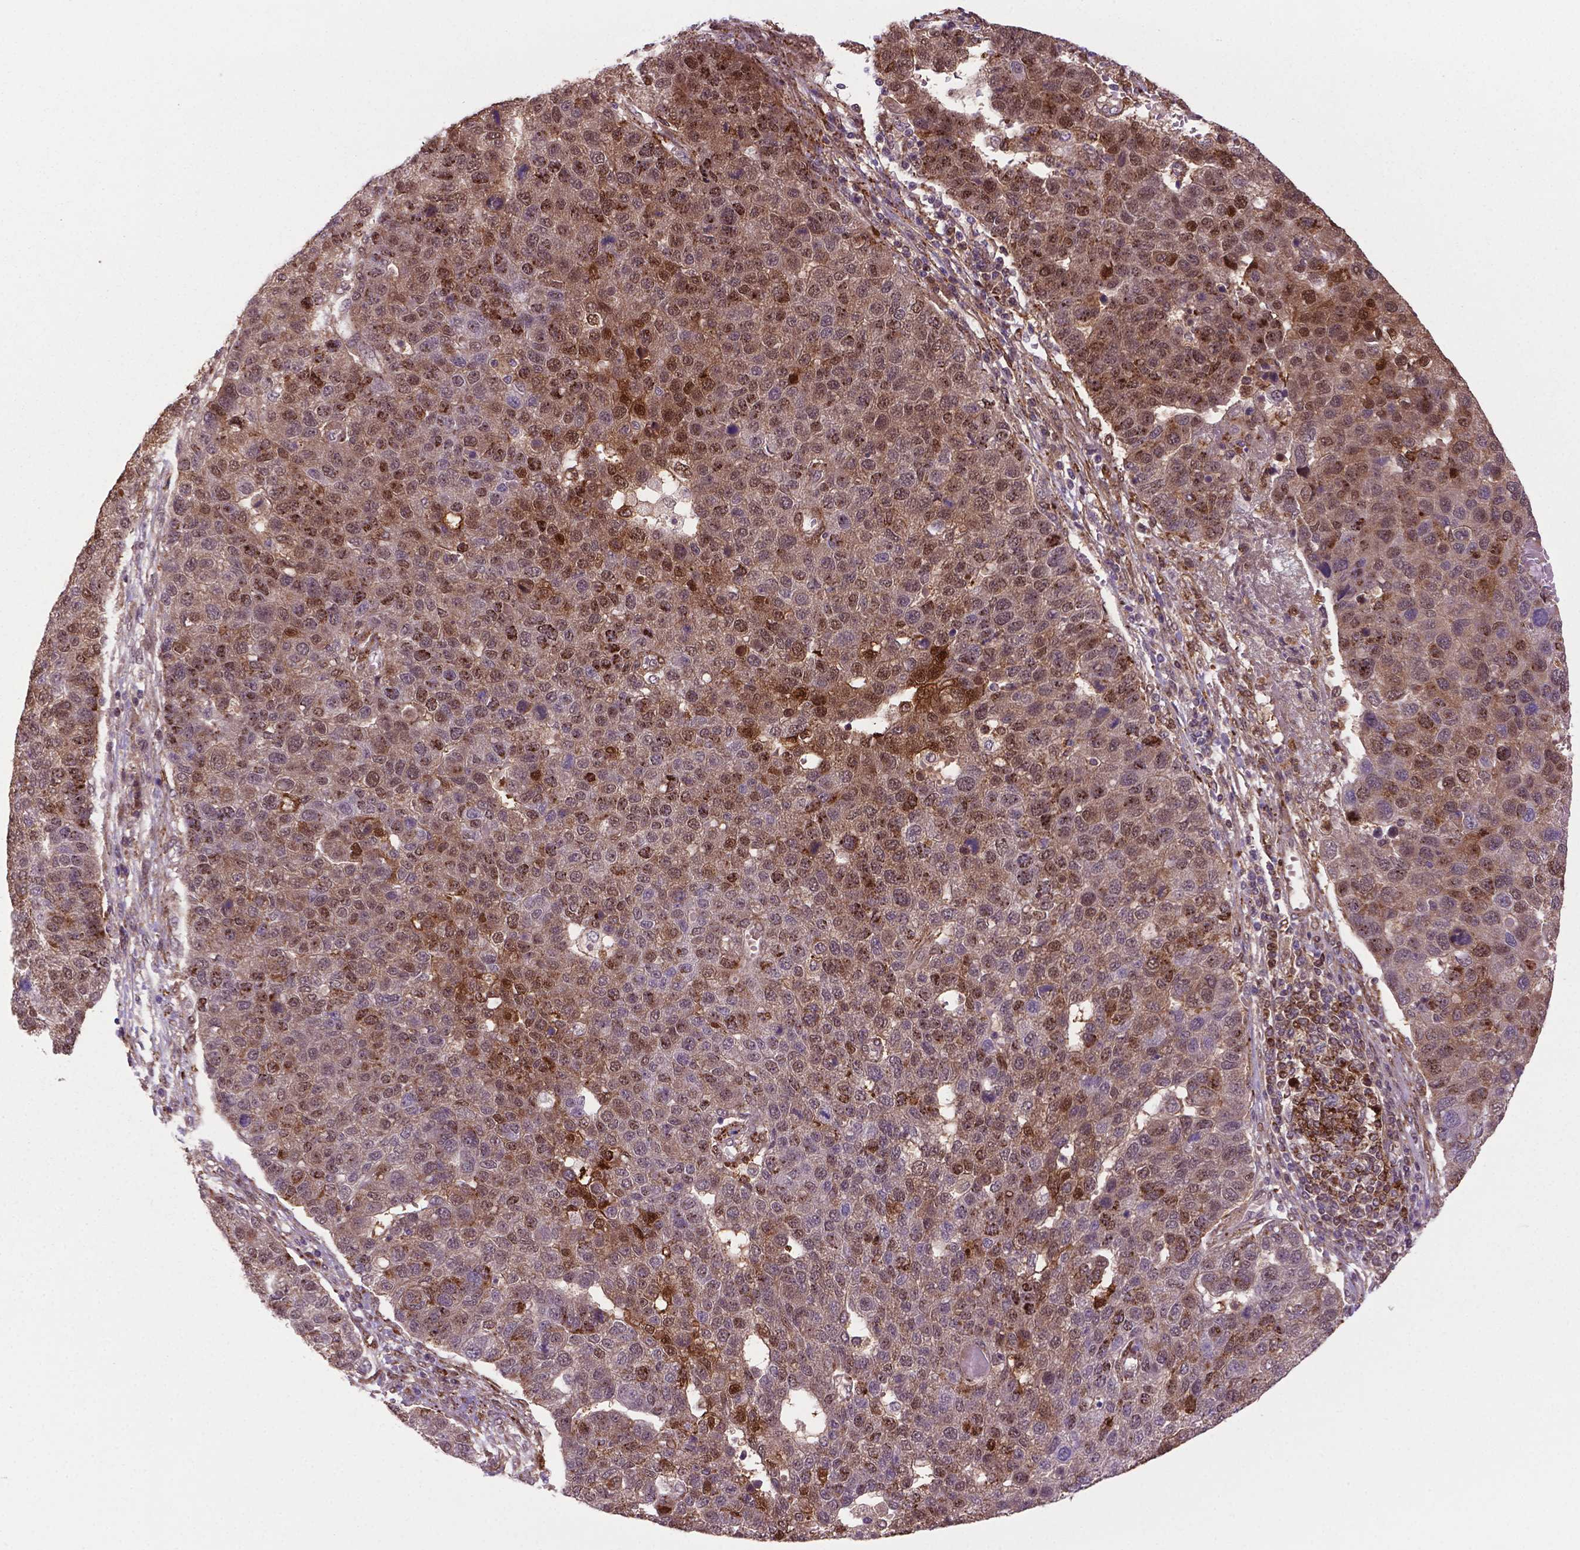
{"staining": {"intensity": "moderate", "quantity": "<25%", "location": "cytoplasmic/membranous,nuclear"}, "tissue": "pancreatic cancer", "cell_type": "Tumor cells", "image_type": "cancer", "snomed": [{"axis": "morphology", "description": "Adenocarcinoma, NOS"}, {"axis": "topography", "description": "Pancreas"}], "caption": "Adenocarcinoma (pancreatic) was stained to show a protein in brown. There is low levels of moderate cytoplasmic/membranous and nuclear expression in approximately <25% of tumor cells.", "gene": "PLIN3", "patient": {"sex": "female", "age": 61}}